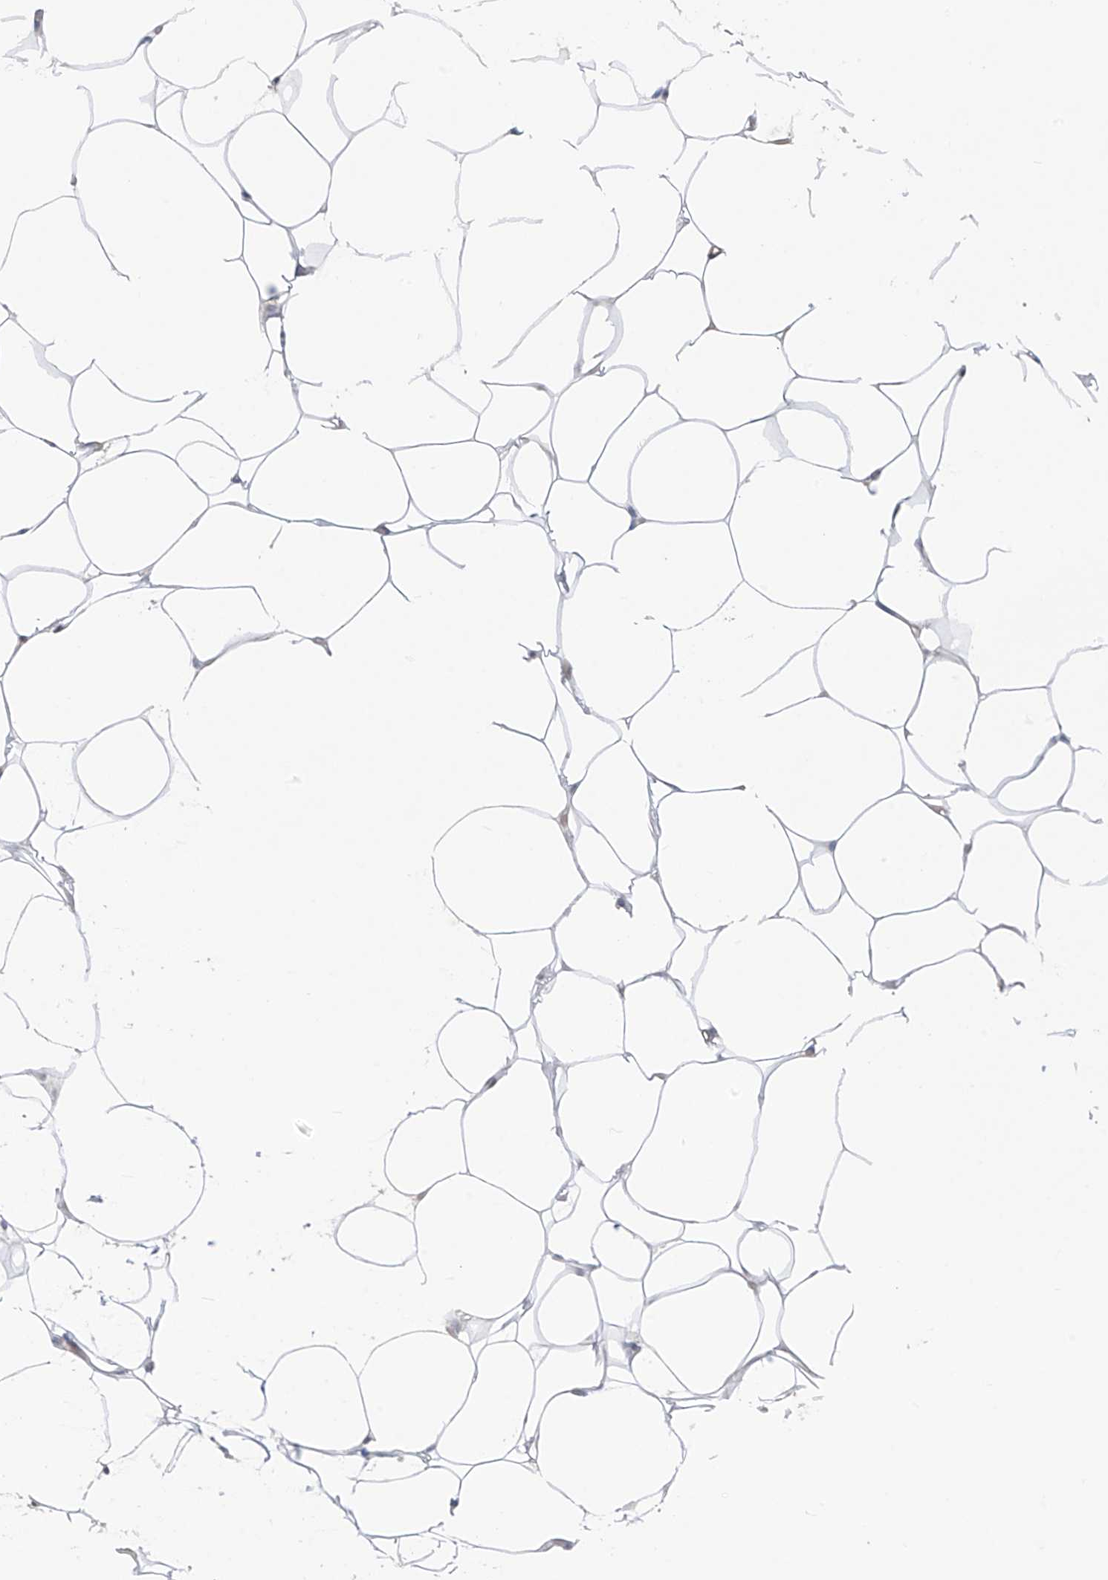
{"staining": {"intensity": "negative", "quantity": "none", "location": "none"}, "tissue": "adipose tissue", "cell_type": "Adipocytes", "image_type": "normal", "snomed": [{"axis": "morphology", "description": "Normal tissue, NOS"}, {"axis": "topography", "description": "Breast"}], "caption": "DAB (3,3'-diaminobenzidine) immunohistochemical staining of normal human adipose tissue shows no significant expression in adipocytes.", "gene": "TRMU", "patient": {"sex": "female", "age": 23}}